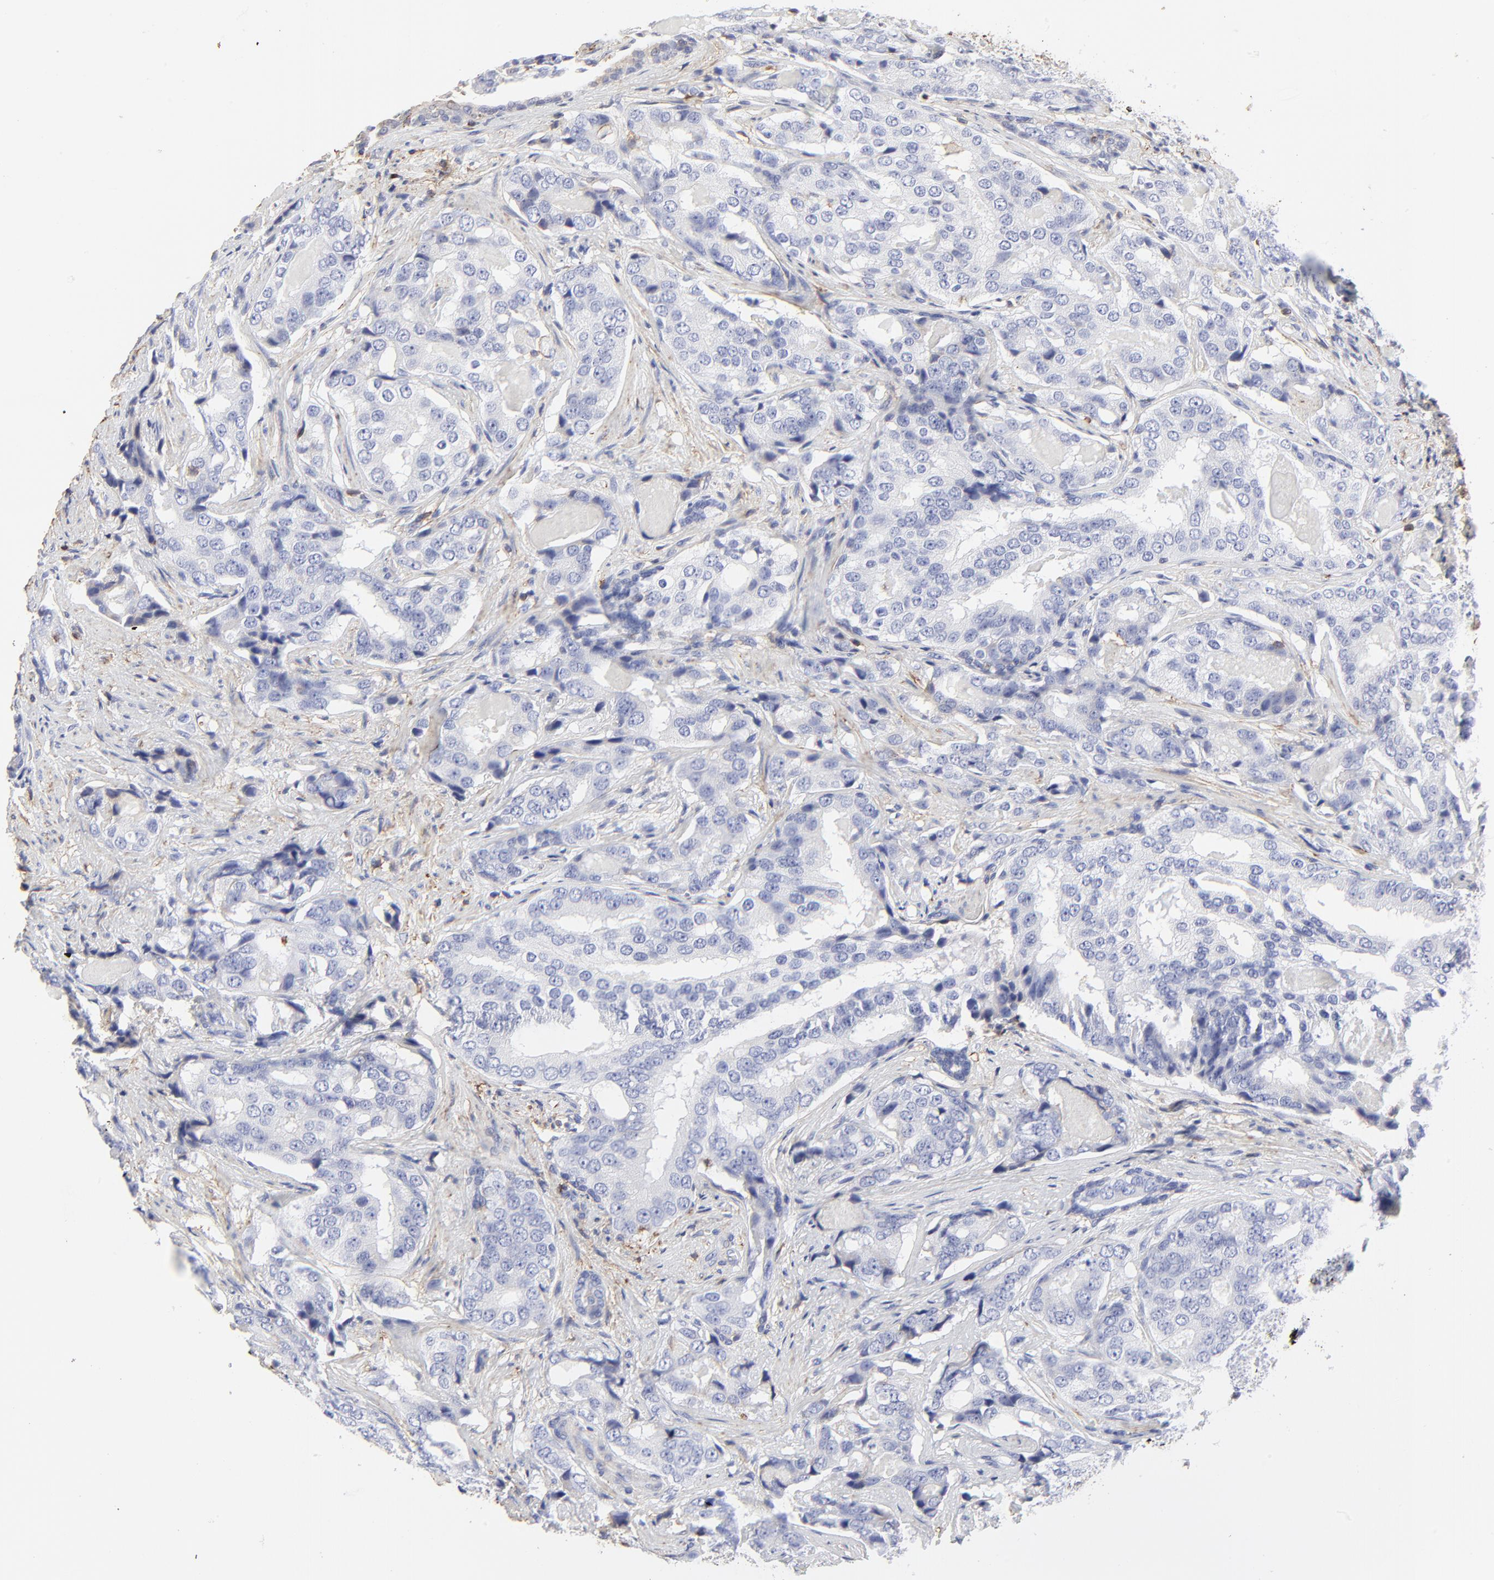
{"staining": {"intensity": "negative", "quantity": "none", "location": "none"}, "tissue": "prostate cancer", "cell_type": "Tumor cells", "image_type": "cancer", "snomed": [{"axis": "morphology", "description": "Adenocarcinoma, High grade"}, {"axis": "topography", "description": "Prostate"}], "caption": "This is an IHC histopathology image of high-grade adenocarcinoma (prostate). There is no expression in tumor cells.", "gene": "ANXA6", "patient": {"sex": "male", "age": 58}}